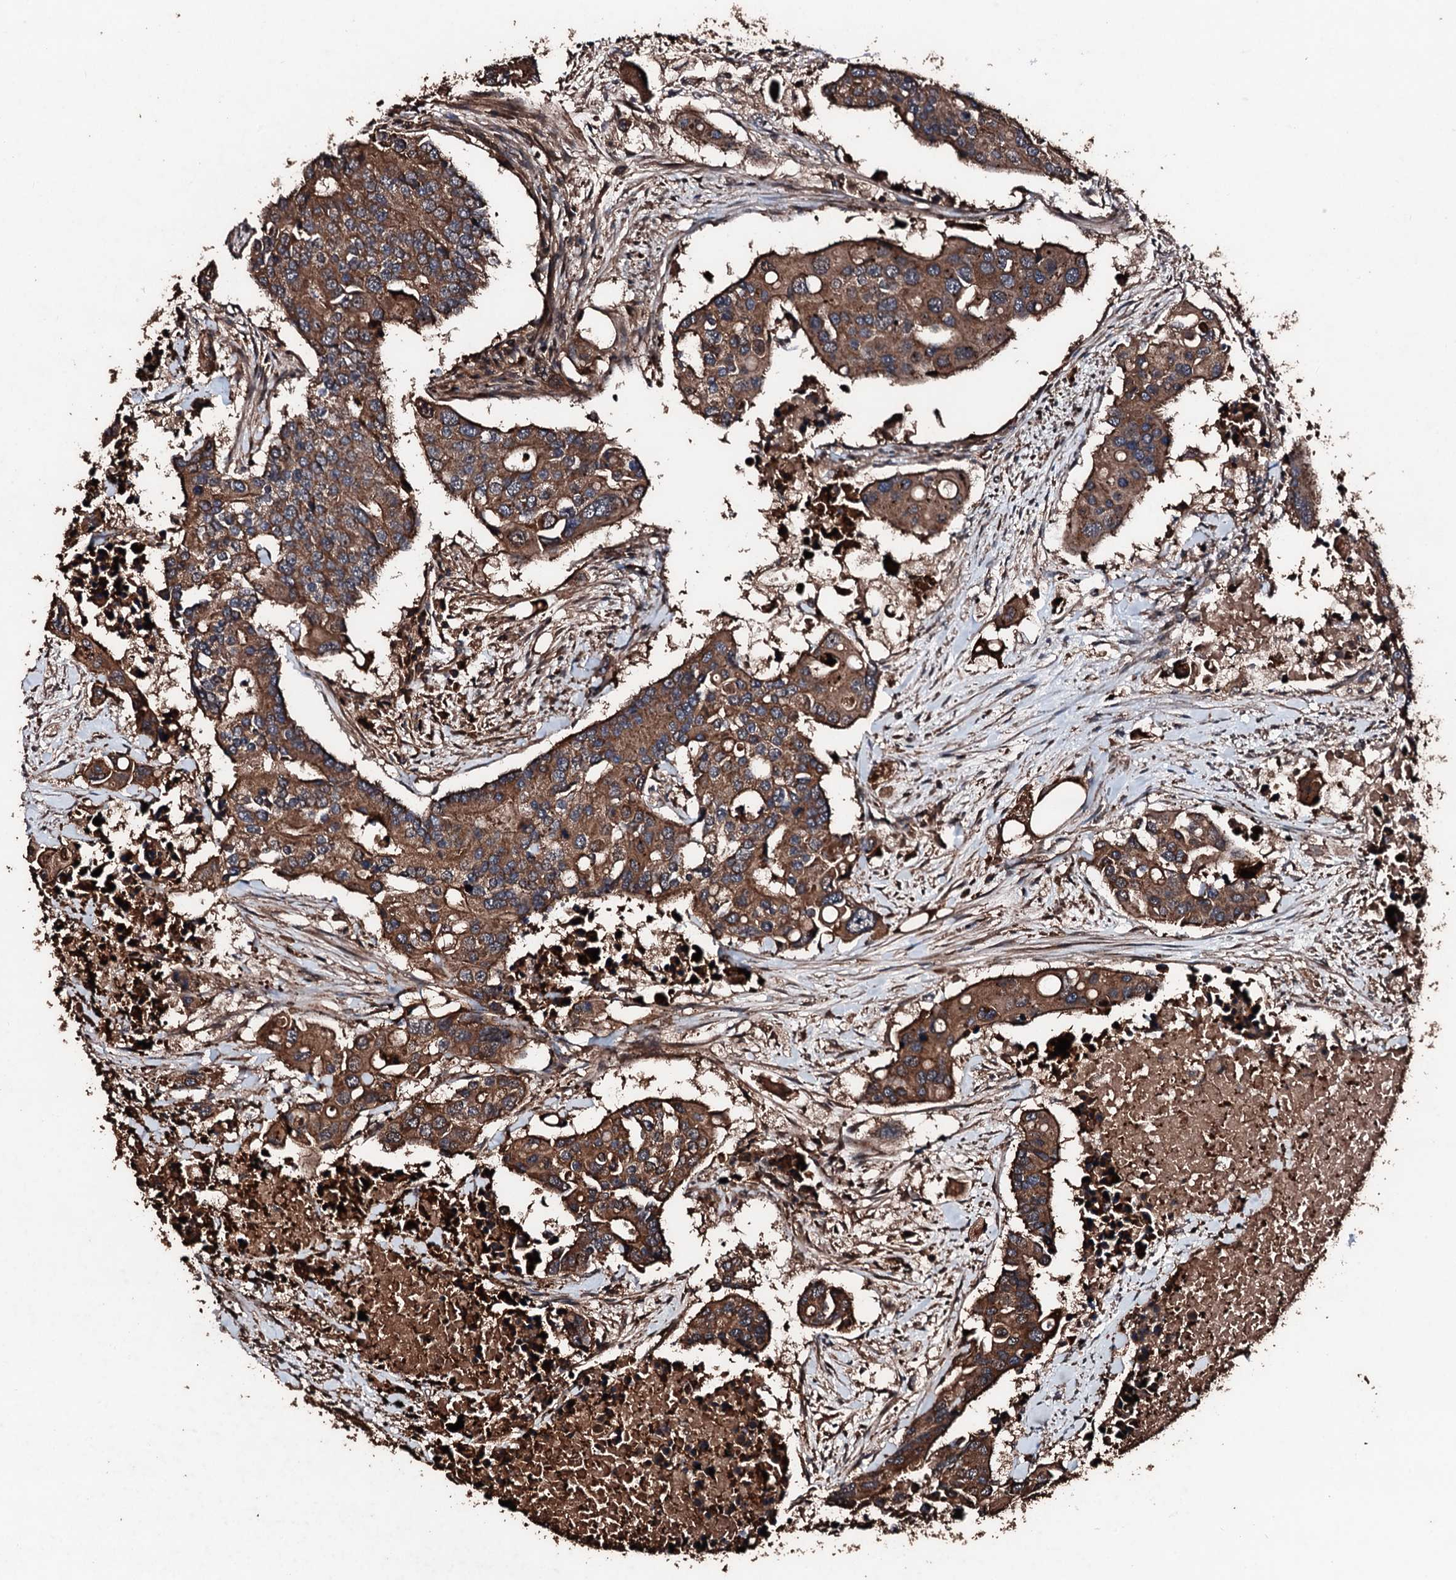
{"staining": {"intensity": "strong", "quantity": ">75%", "location": "cytoplasmic/membranous"}, "tissue": "colorectal cancer", "cell_type": "Tumor cells", "image_type": "cancer", "snomed": [{"axis": "morphology", "description": "Adenocarcinoma, NOS"}, {"axis": "topography", "description": "Colon"}], "caption": "Tumor cells exhibit high levels of strong cytoplasmic/membranous staining in approximately >75% of cells in human colorectal cancer (adenocarcinoma).", "gene": "KIF18A", "patient": {"sex": "male", "age": 77}}